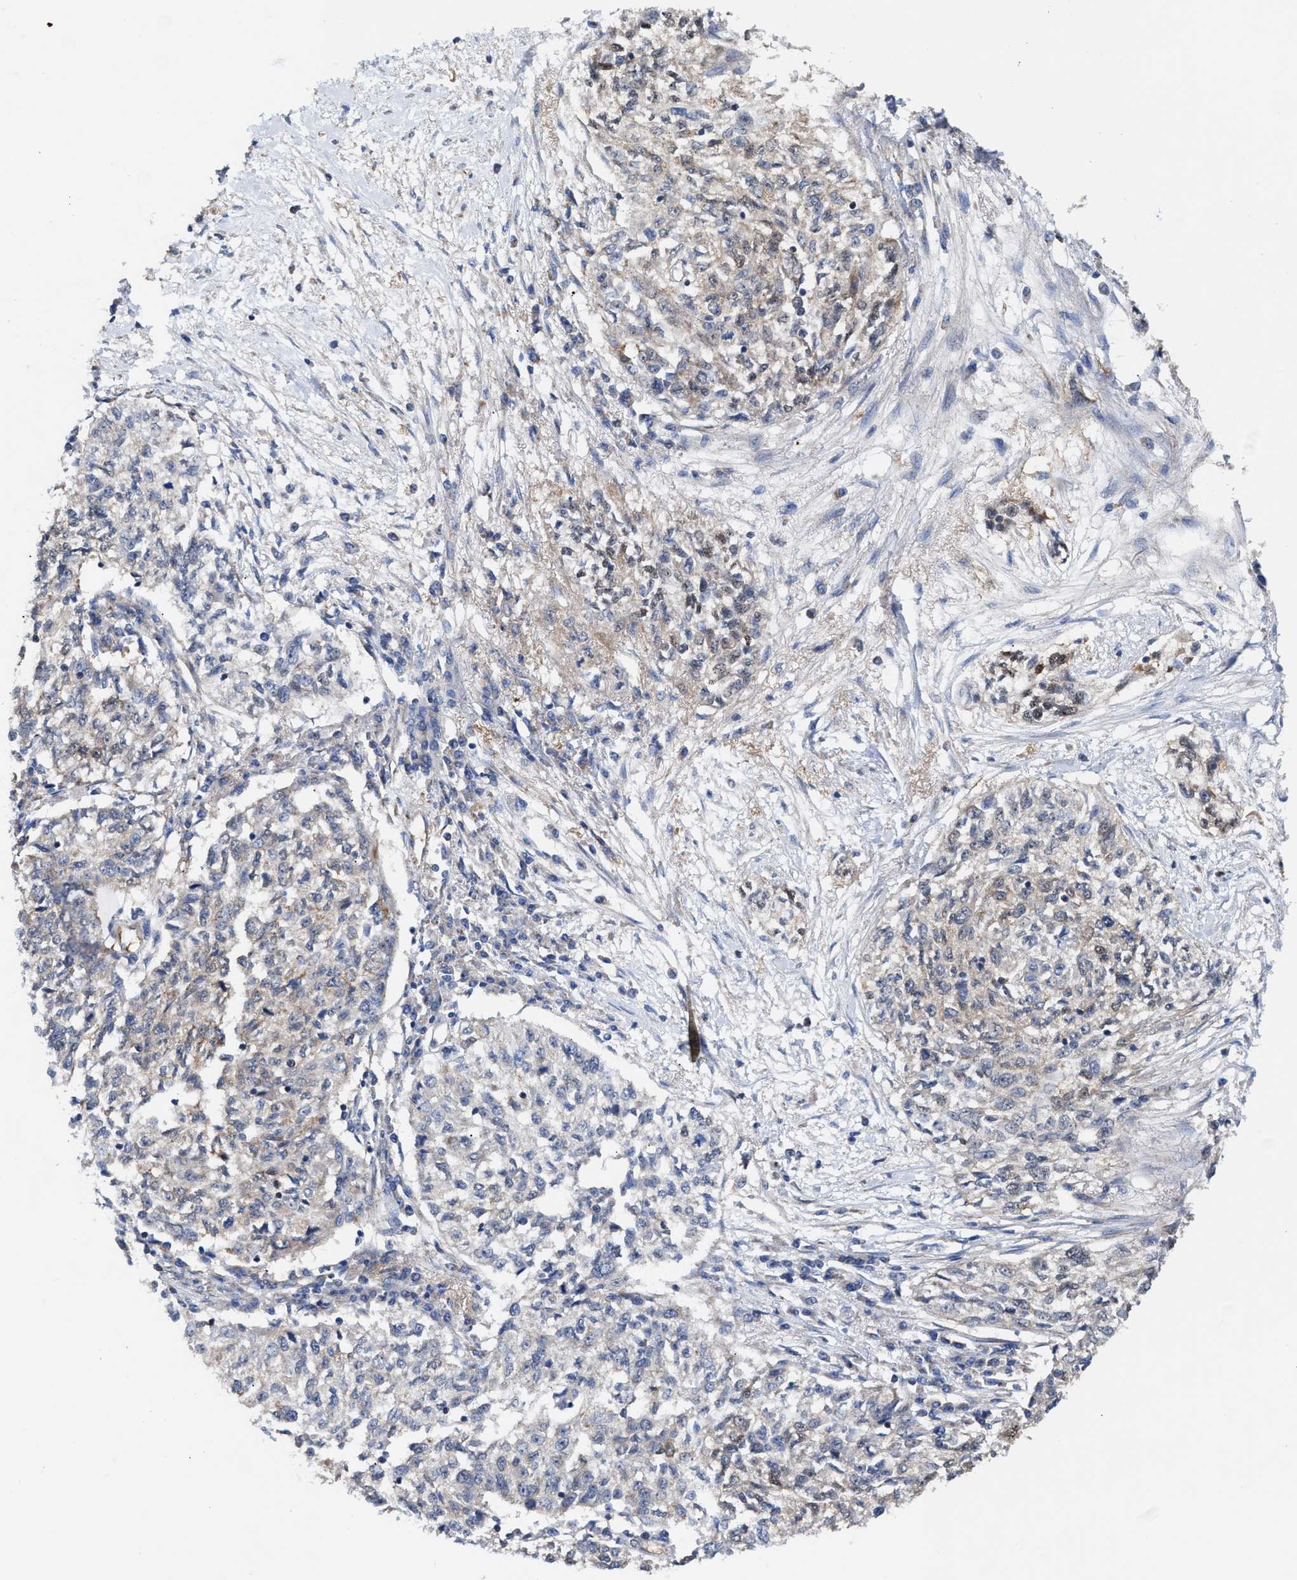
{"staining": {"intensity": "weak", "quantity": "<25%", "location": "cytoplasmic/membranous"}, "tissue": "cervical cancer", "cell_type": "Tumor cells", "image_type": "cancer", "snomed": [{"axis": "morphology", "description": "Squamous cell carcinoma, NOS"}, {"axis": "topography", "description": "Cervix"}], "caption": "A histopathology image of human squamous cell carcinoma (cervical) is negative for staining in tumor cells.", "gene": "MECR", "patient": {"sex": "female", "age": 57}}